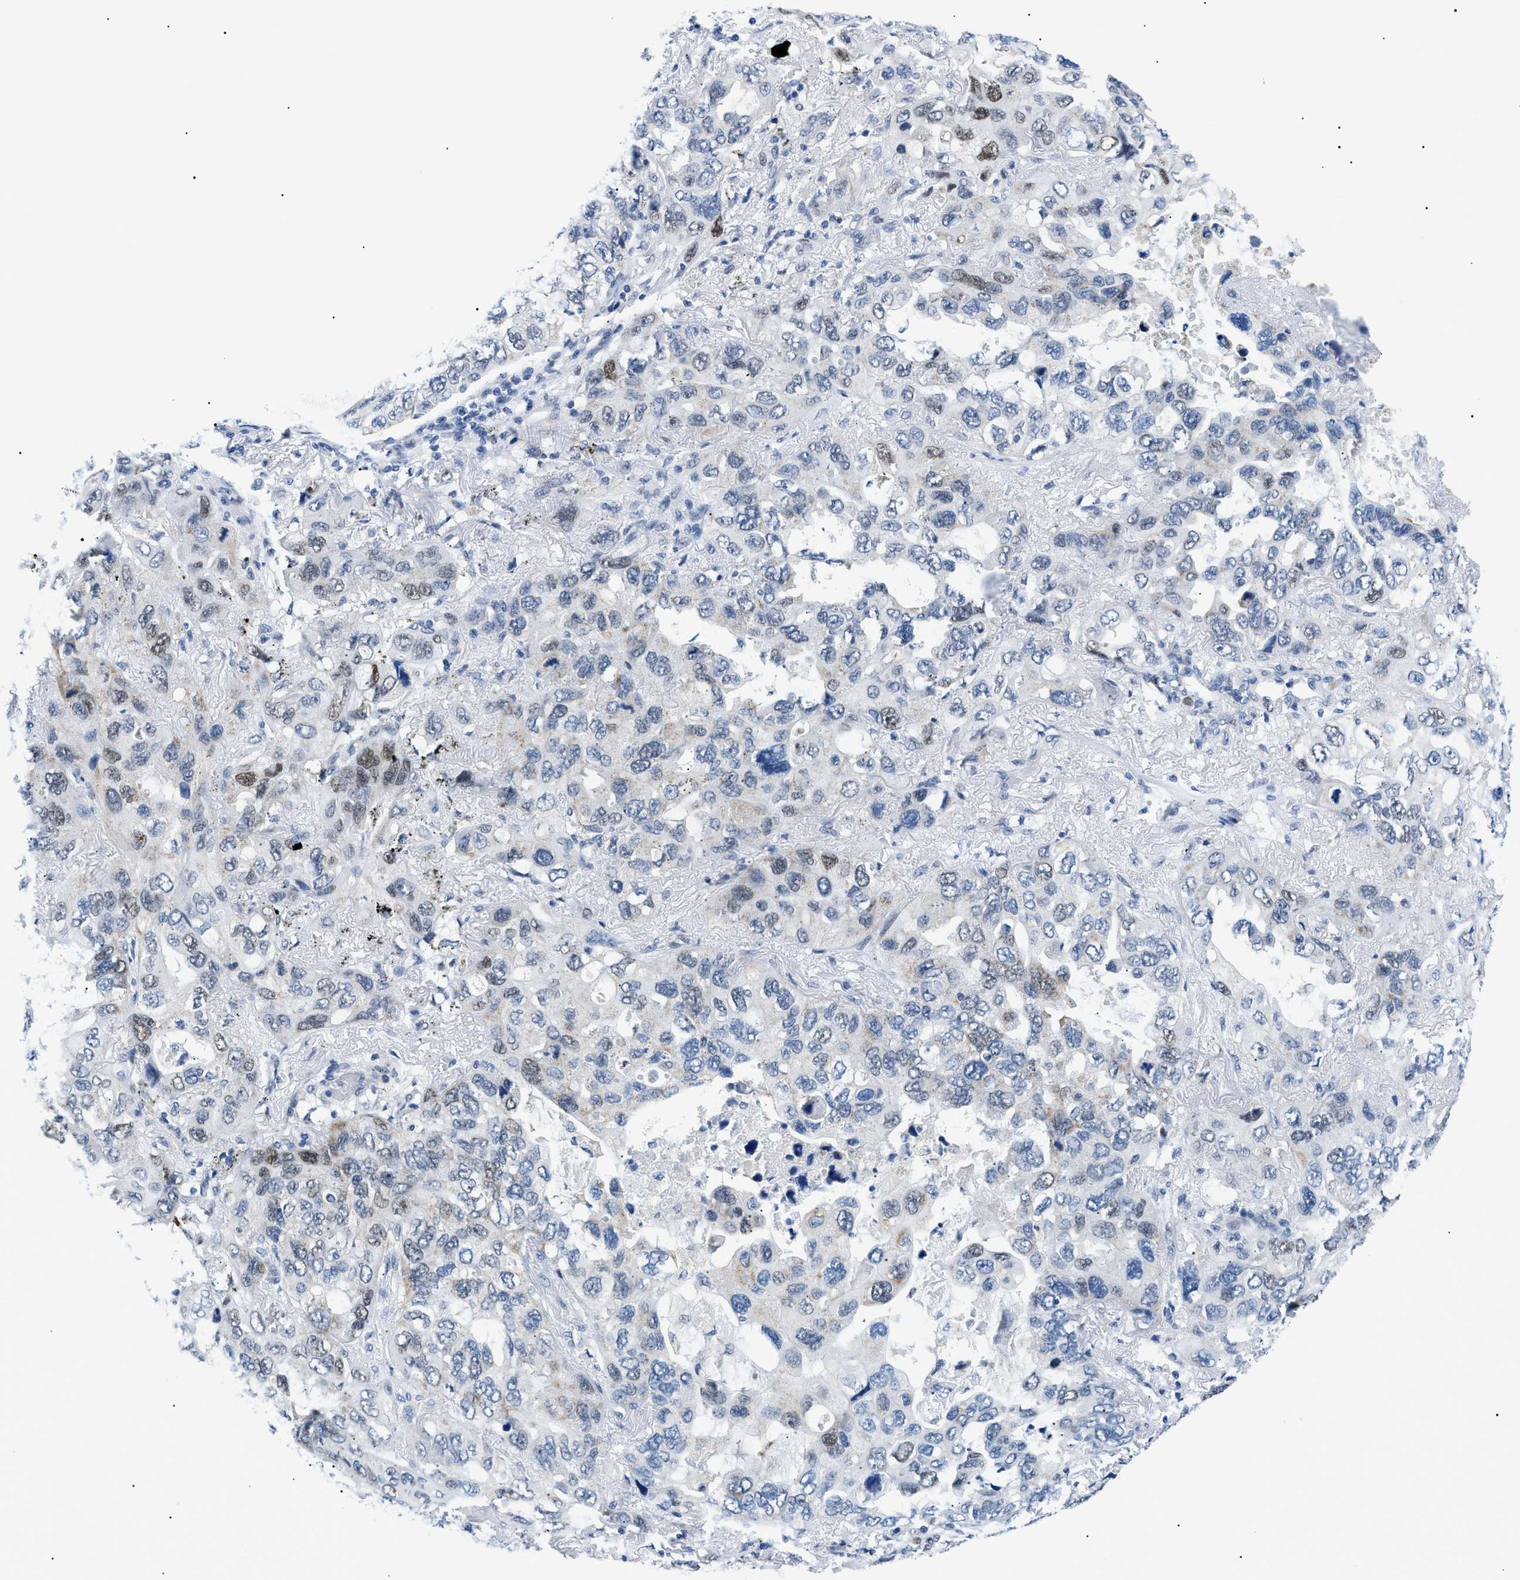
{"staining": {"intensity": "weak", "quantity": "<25%", "location": "nuclear"}, "tissue": "lung cancer", "cell_type": "Tumor cells", "image_type": "cancer", "snomed": [{"axis": "morphology", "description": "Squamous cell carcinoma, NOS"}, {"axis": "topography", "description": "Lung"}], "caption": "Immunohistochemistry photomicrograph of lung cancer (squamous cell carcinoma) stained for a protein (brown), which demonstrates no expression in tumor cells. The staining was performed using DAB to visualize the protein expression in brown, while the nuclei were stained in blue with hematoxylin (Magnification: 20x).", "gene": "SMARCC1", "patient": {"sex": "female", "age": 73}}